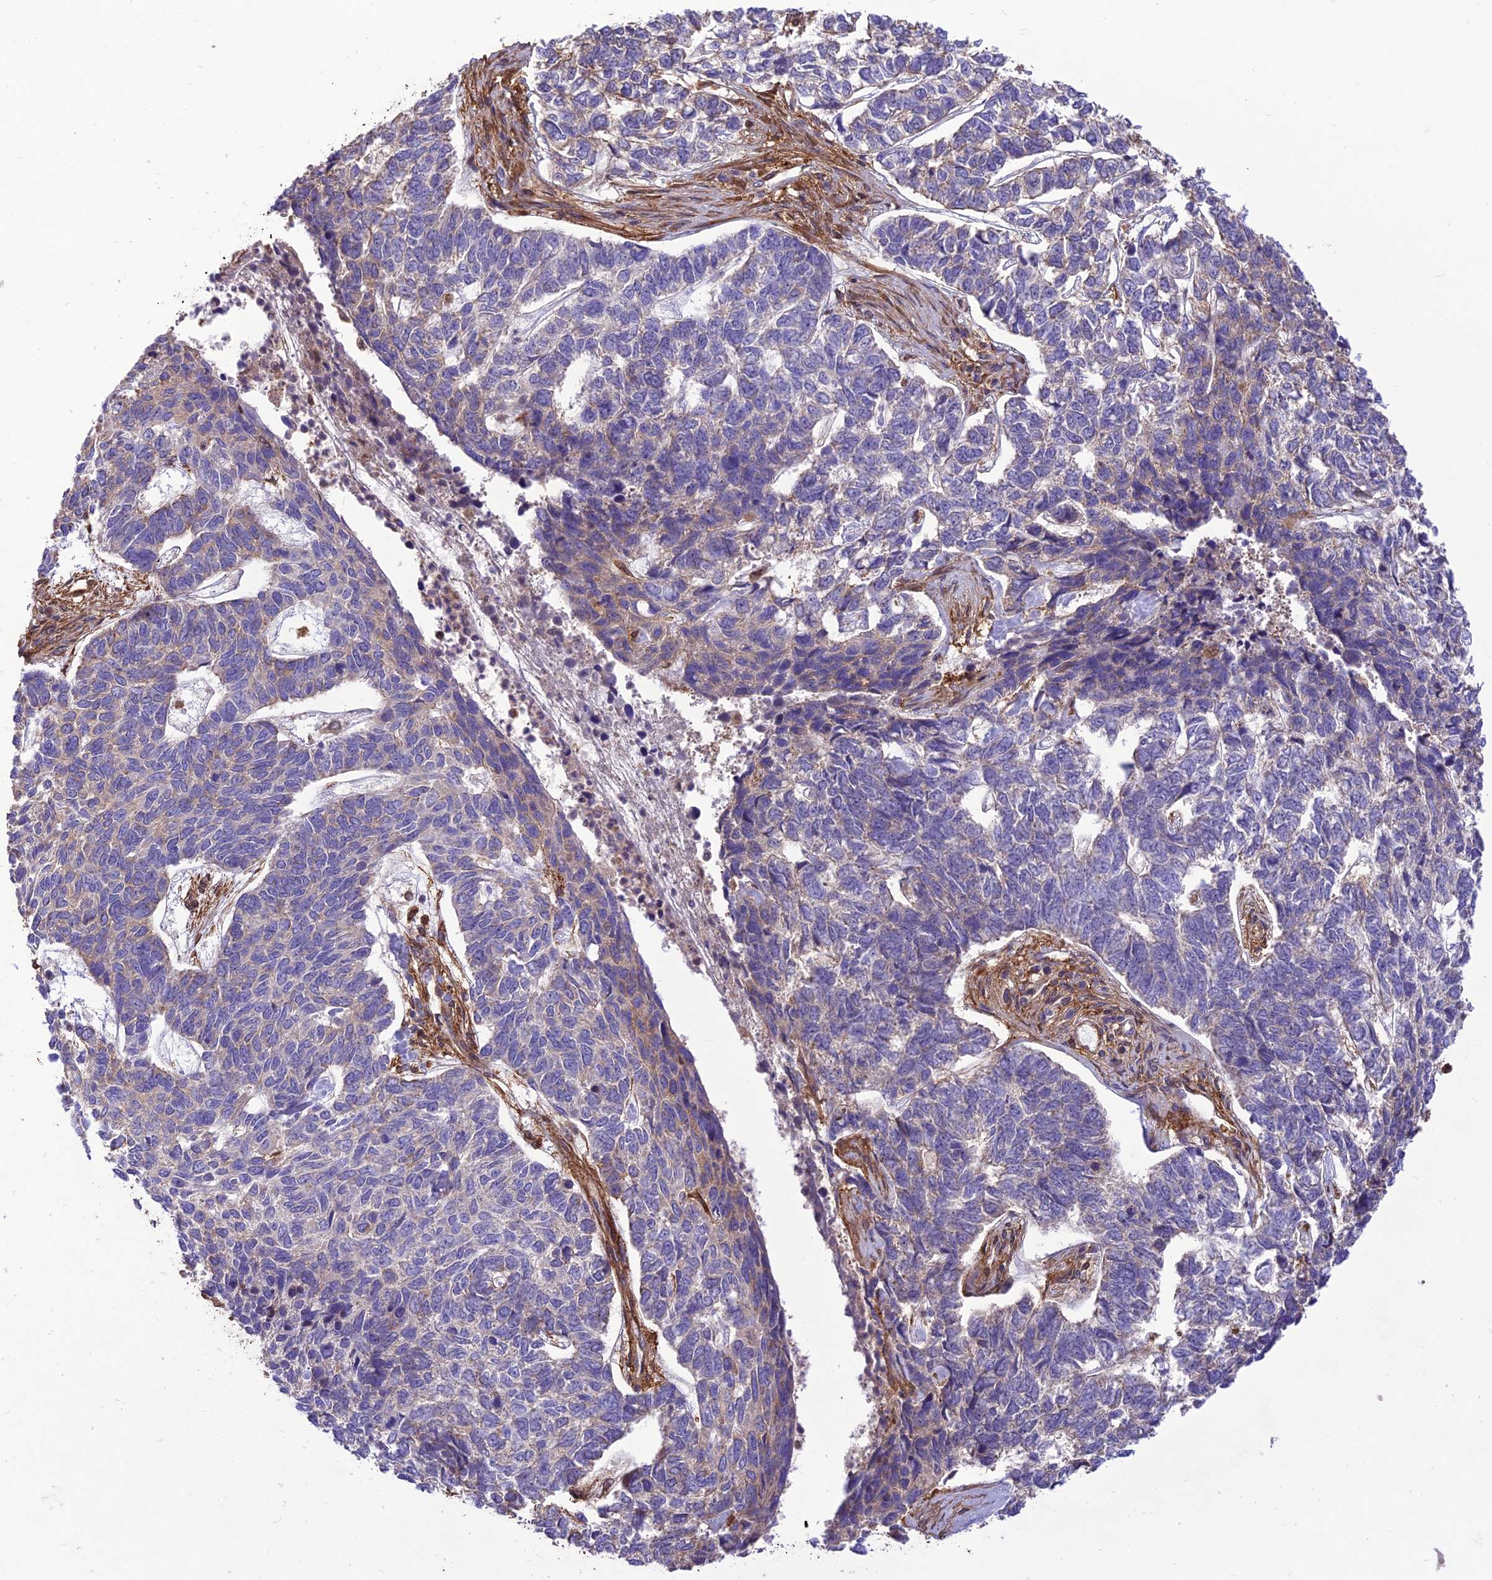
{"staining": {"intensity": "negative", "quantity": "none", "location": "none"}, "tissue": "skin cancer", "cell_type": "Tumor cells", "image_type": "cancer", "snomed": [{"axis": "morphology", "description": "Basal cell carcinoma"}, {"axis": "topography", "description": "Skin"}], "caption": "A micrograph of skin cancer stained for a protein reveals no brown staining in tumor cells.", "gene": "HPSE2", "patient": {"sex": "female", "age": 65}}